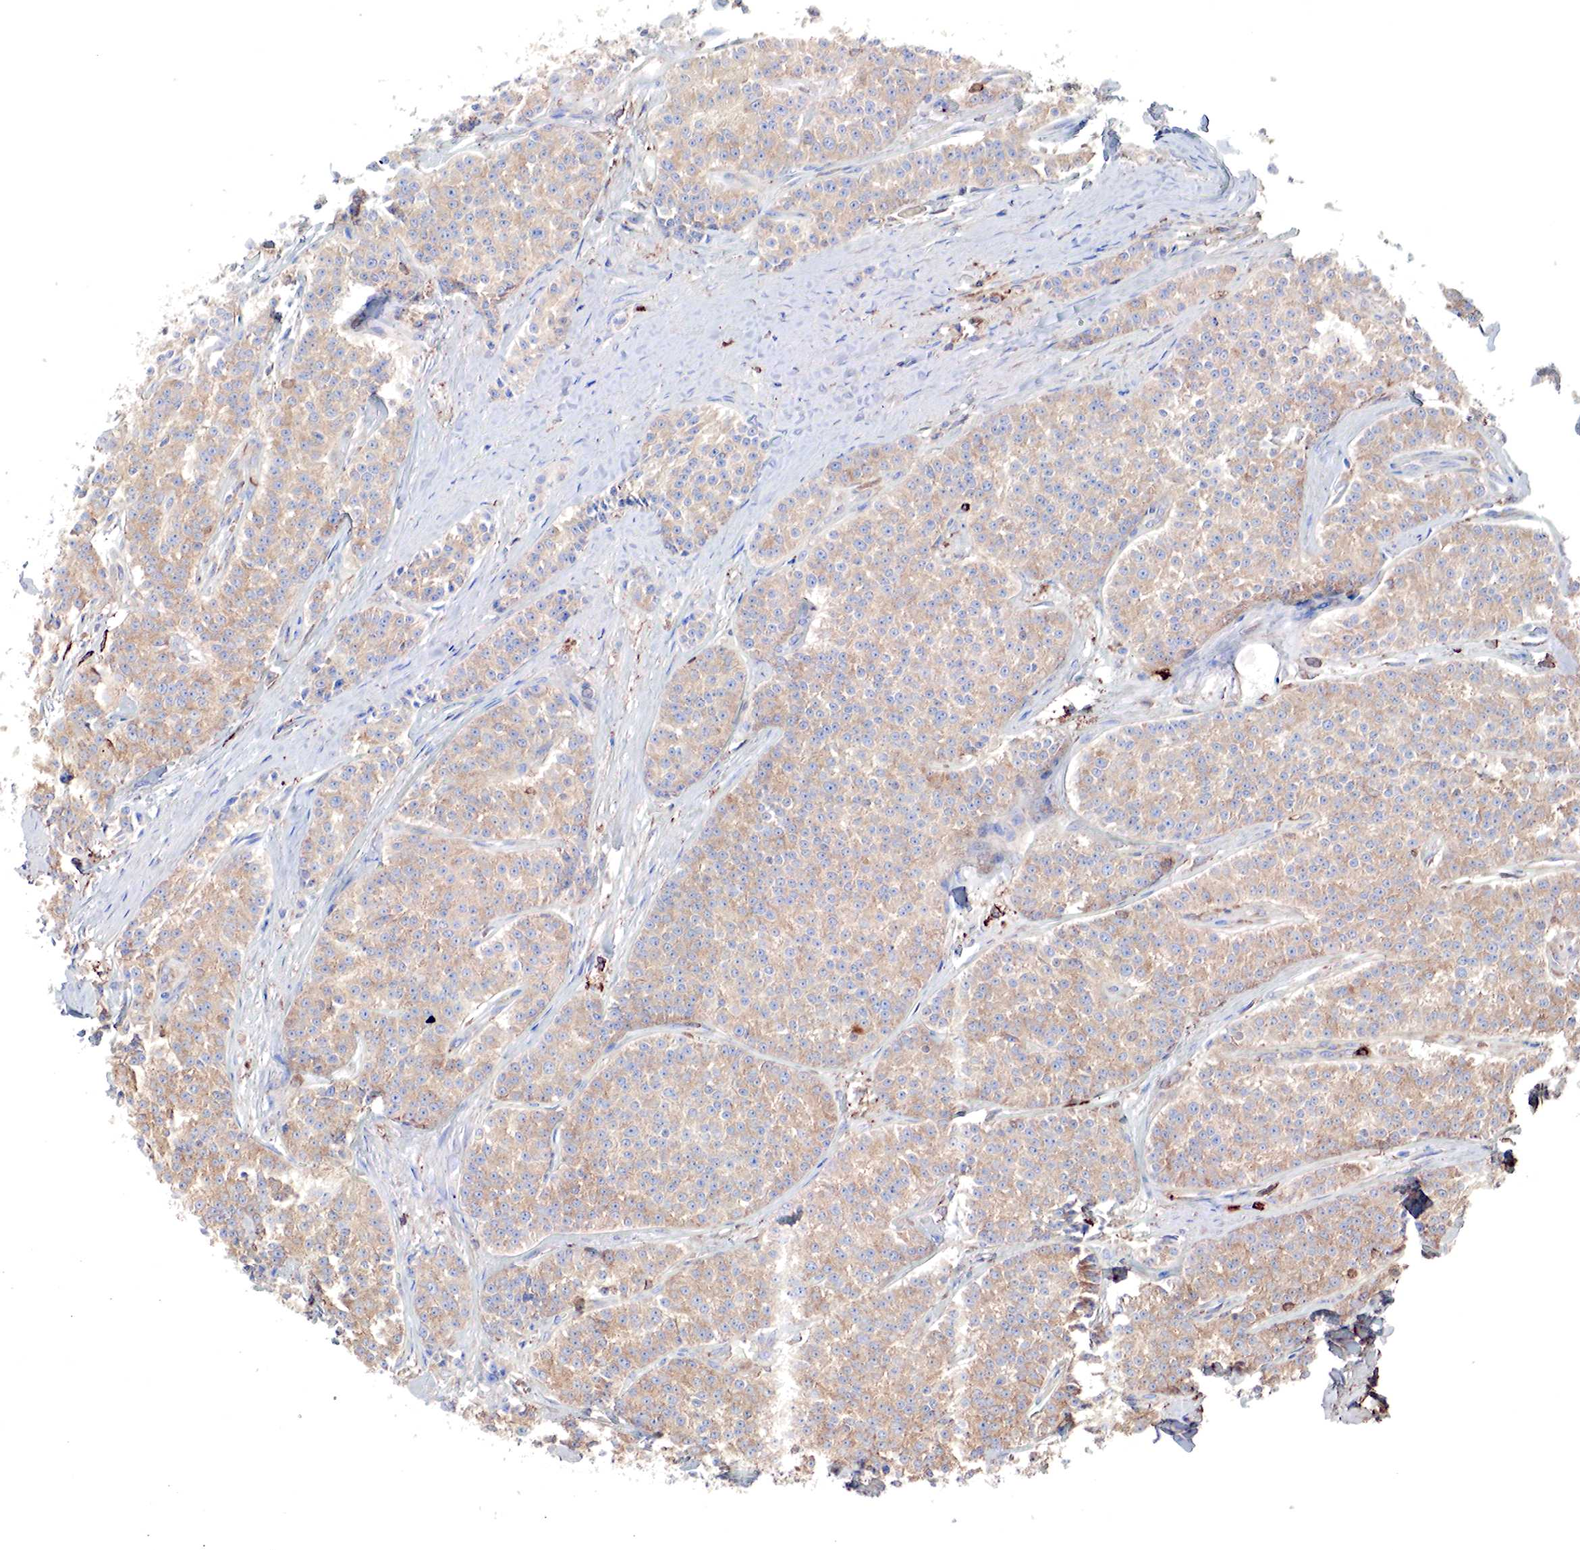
{"staining": {"intensity": "moderate", "quantity": ">75%", "location": "cytoplasmic/membranous"}, "tissue": "carcinoid", "cell_type": "Tumor cells", "image_type": "cancer", "snomed": [{"axis": "morphology", "description": "Carcinoid, malignant, NOS"}, {"axis": "topography", "description": "Stomach"}], "caption": "Protein staining reveals moderate cytoplasmic/membranous positivity in approximately >75% of tumor cells in carcinoid (malignant).", "gene": "G6PD", "patient": {"sex": "female", "age": 76}}